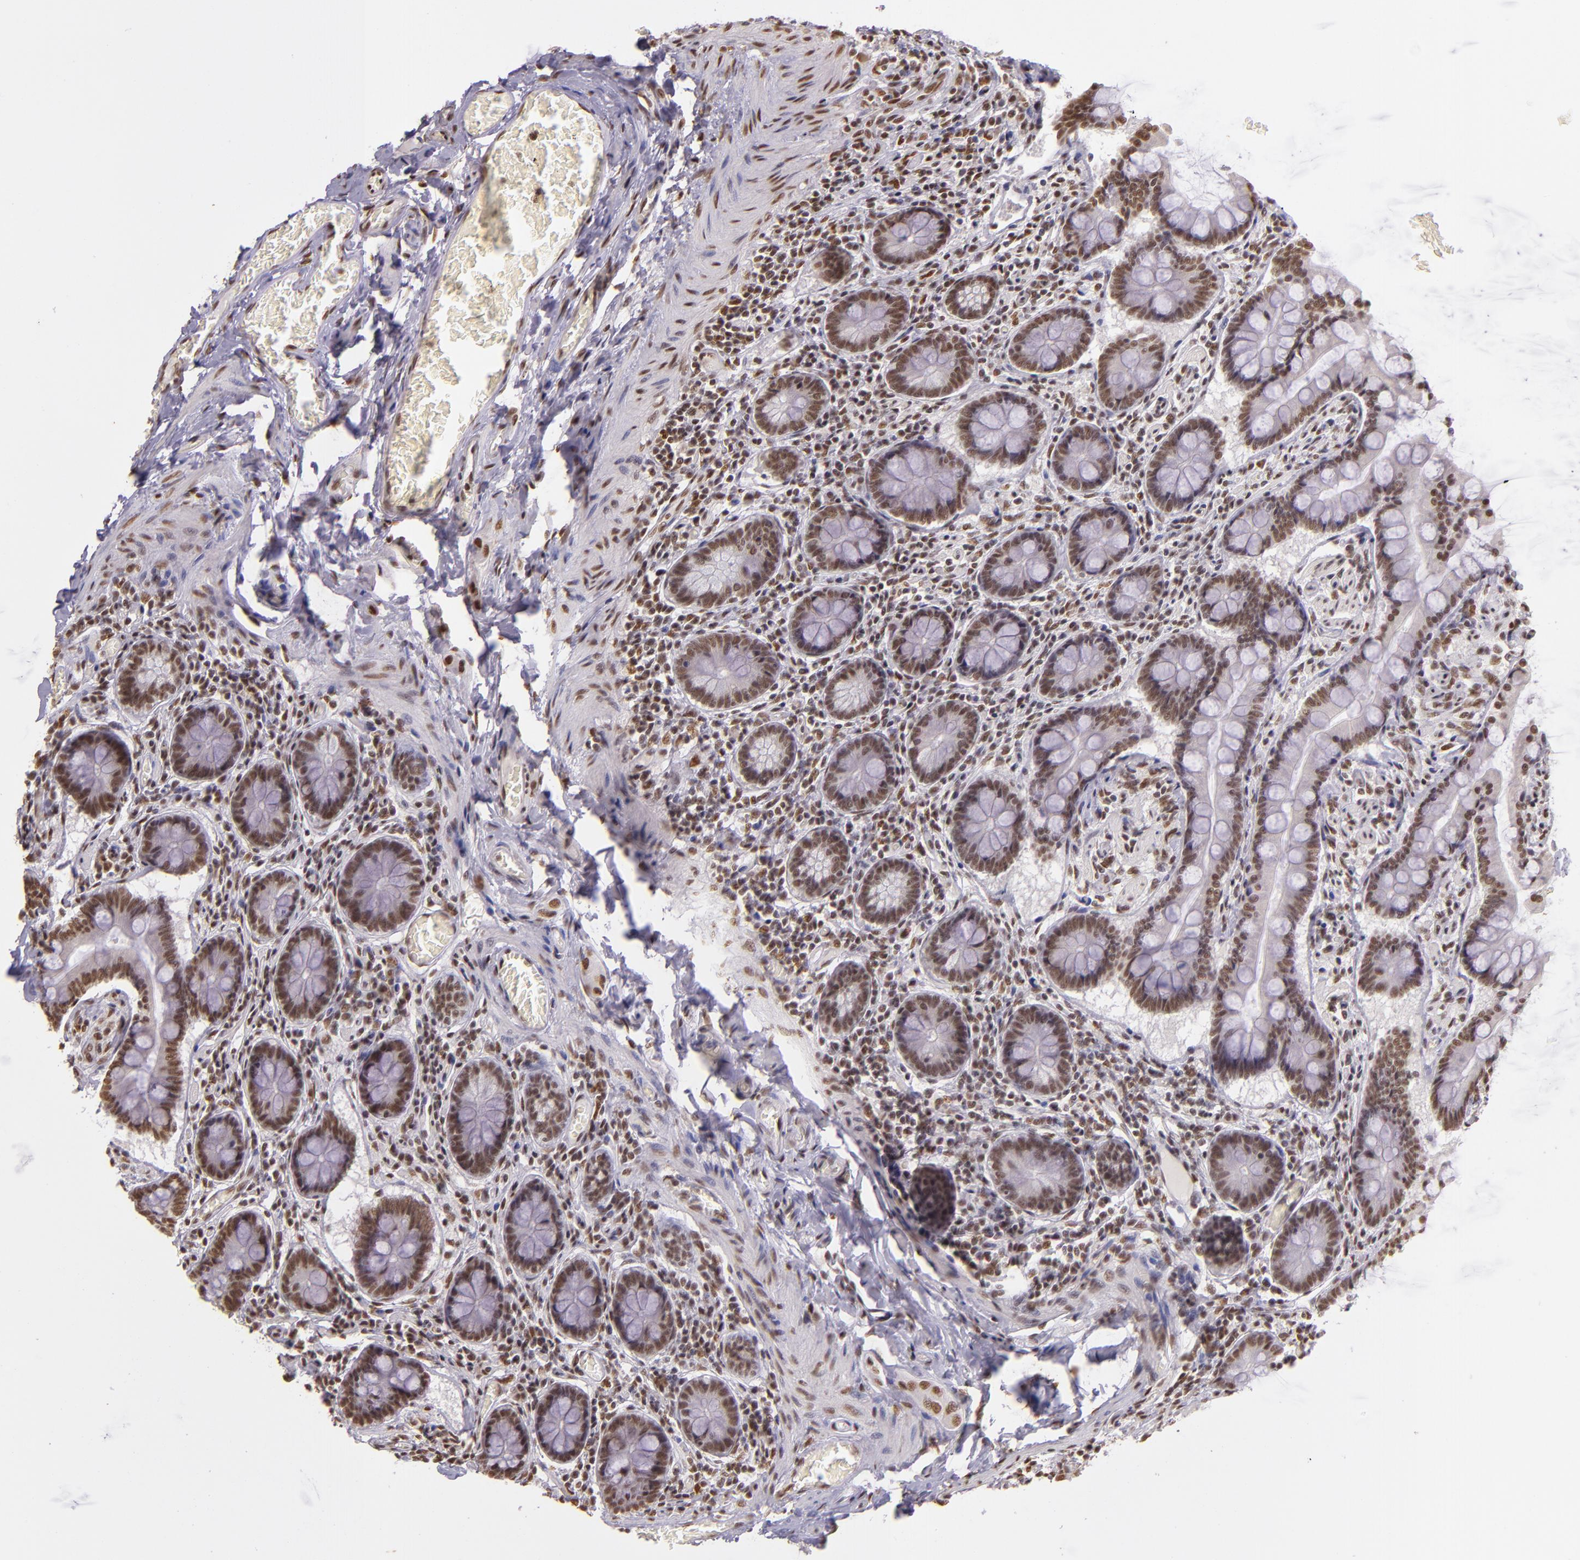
{"staining": {"intensity": "strong", "quantity": ">75%", "location": "nuclear"}, "tissue": "small intestine", "cell_type": "Glandular cells", "image_type": "normal", "snomed": [{"axis": "morphology", "description": "Normal tissue, NOS"}, {"axis": "topography", "description": "Small intestine"}], "caption": "Immunohistochemical staining of normal small intestine reveals >75% levels of strong nuclear protein expression in about >75% of glandular cells. Using DAB (brown) and hematoxylin (blue) stains, captured at high magnification using brightfield microscopy.", "gene": "USF1", "patient": {"sex": "male", "age": 41}}